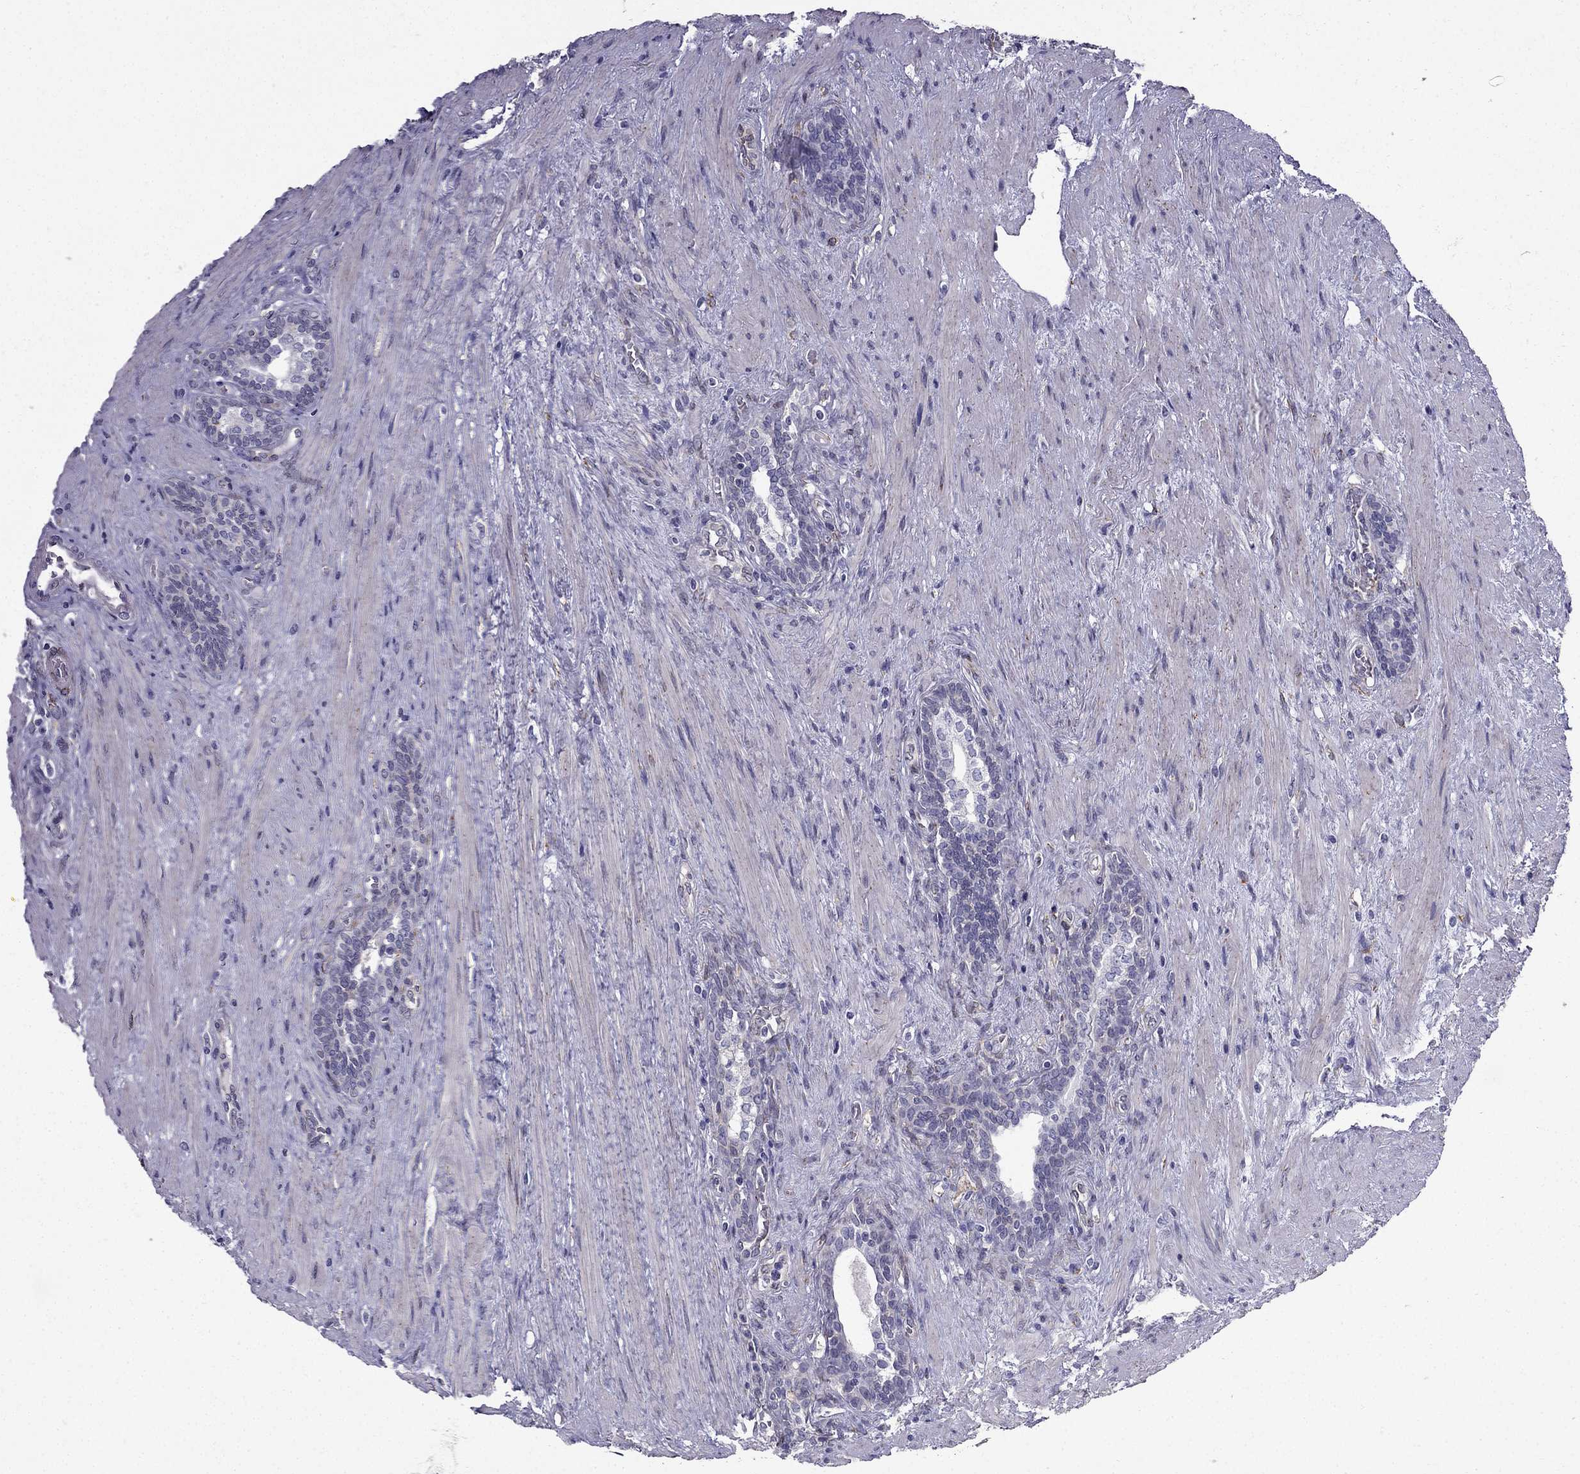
{"staining": {"intensity": "negative", "quantity": "none", "location": "none"}, "tissue": "prostate cancer", "cell_type": "Tumor cells", "image_type": "cancer", "snomed": [{"axis": "morphology", "description": "Adenocarcinoma, NOS"}, {"axis": "morphology", "description": "Adenocarcinoma, High grade"}, {"axis": "topography", "description": "Prostate"}], "caption": "Tumor cells show no significant staining in prostate cancer (adenocarcinoma).", "gene": "IKBIP", "patient": {"sex": "male", "age": 61}}